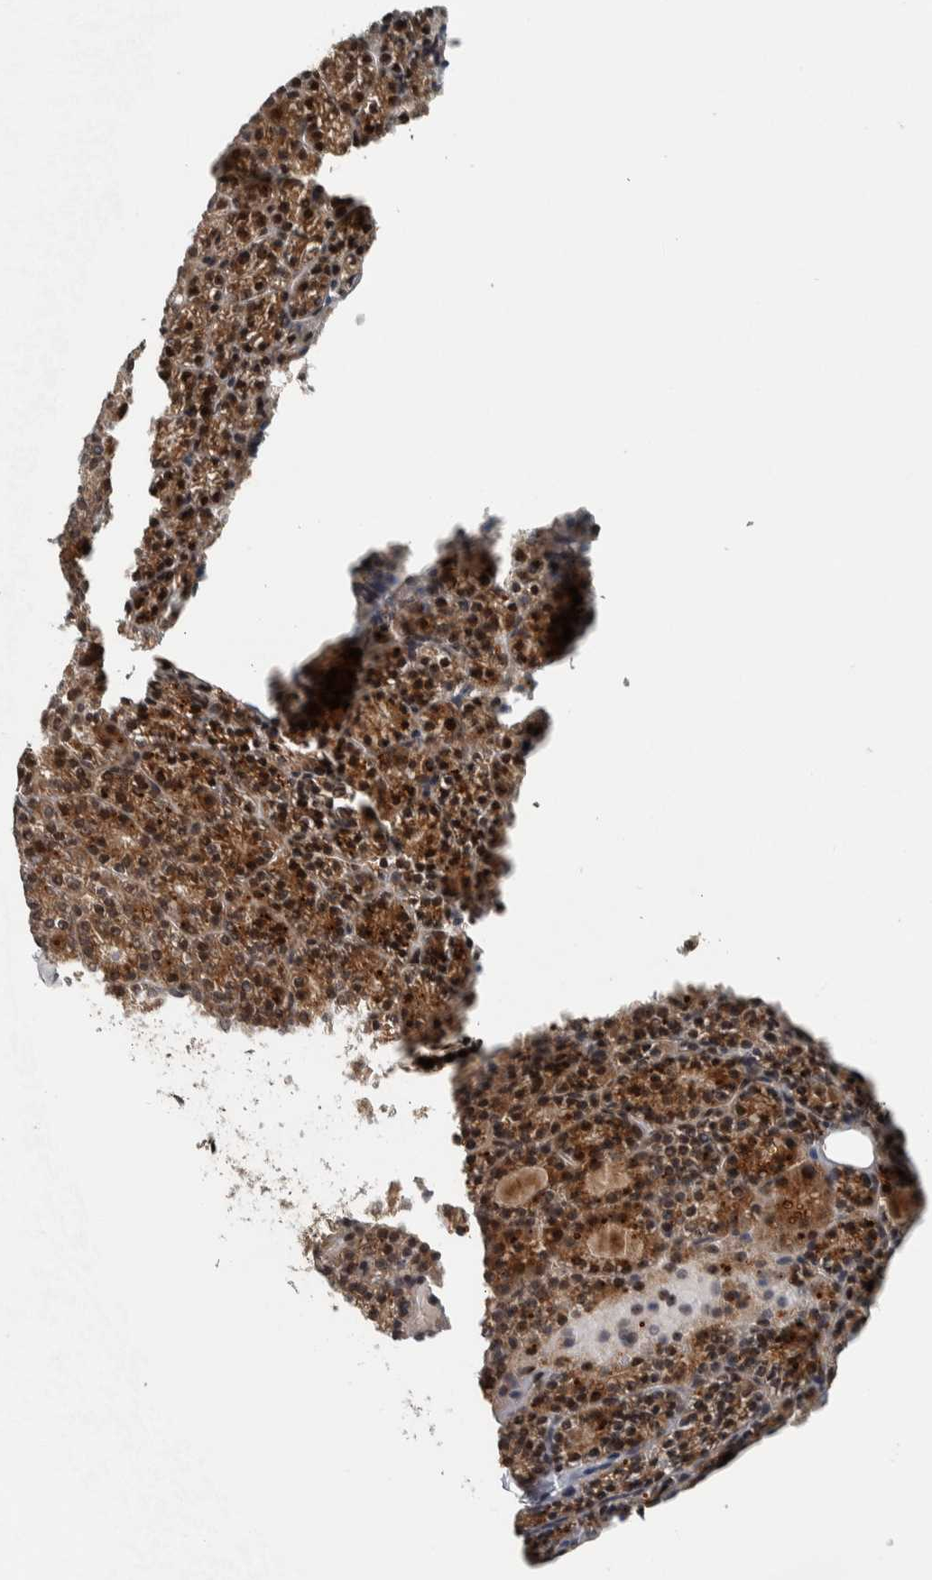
{"staining": {"intensity": "moderate", "quantity": ">75%", "location": "cytoplasmic/membranous,nuclear"}, "tissue": "parathyroid gland", "cell_type": "Glandular cells", "image_type": "normal", "snomed": [{"axis": "morphology", "description": "Normal tissue, NOS"}, {"axis": "morphology", "description": "Adenoma, NOS"}, {"axis": "topography", "description": "Parathyroid gland"}], "caption": "Immunohistochemical staining of benign parathyroid gland exhibits medium levels of moderate cytoplasmic/membranous,nuclear staining in about >75% of glandular cells. (brown staining indicates protein expression, while blue staining denotes nuclei).", "gene": "XPO5", "patient": {"sex": "female", "age": 64}}